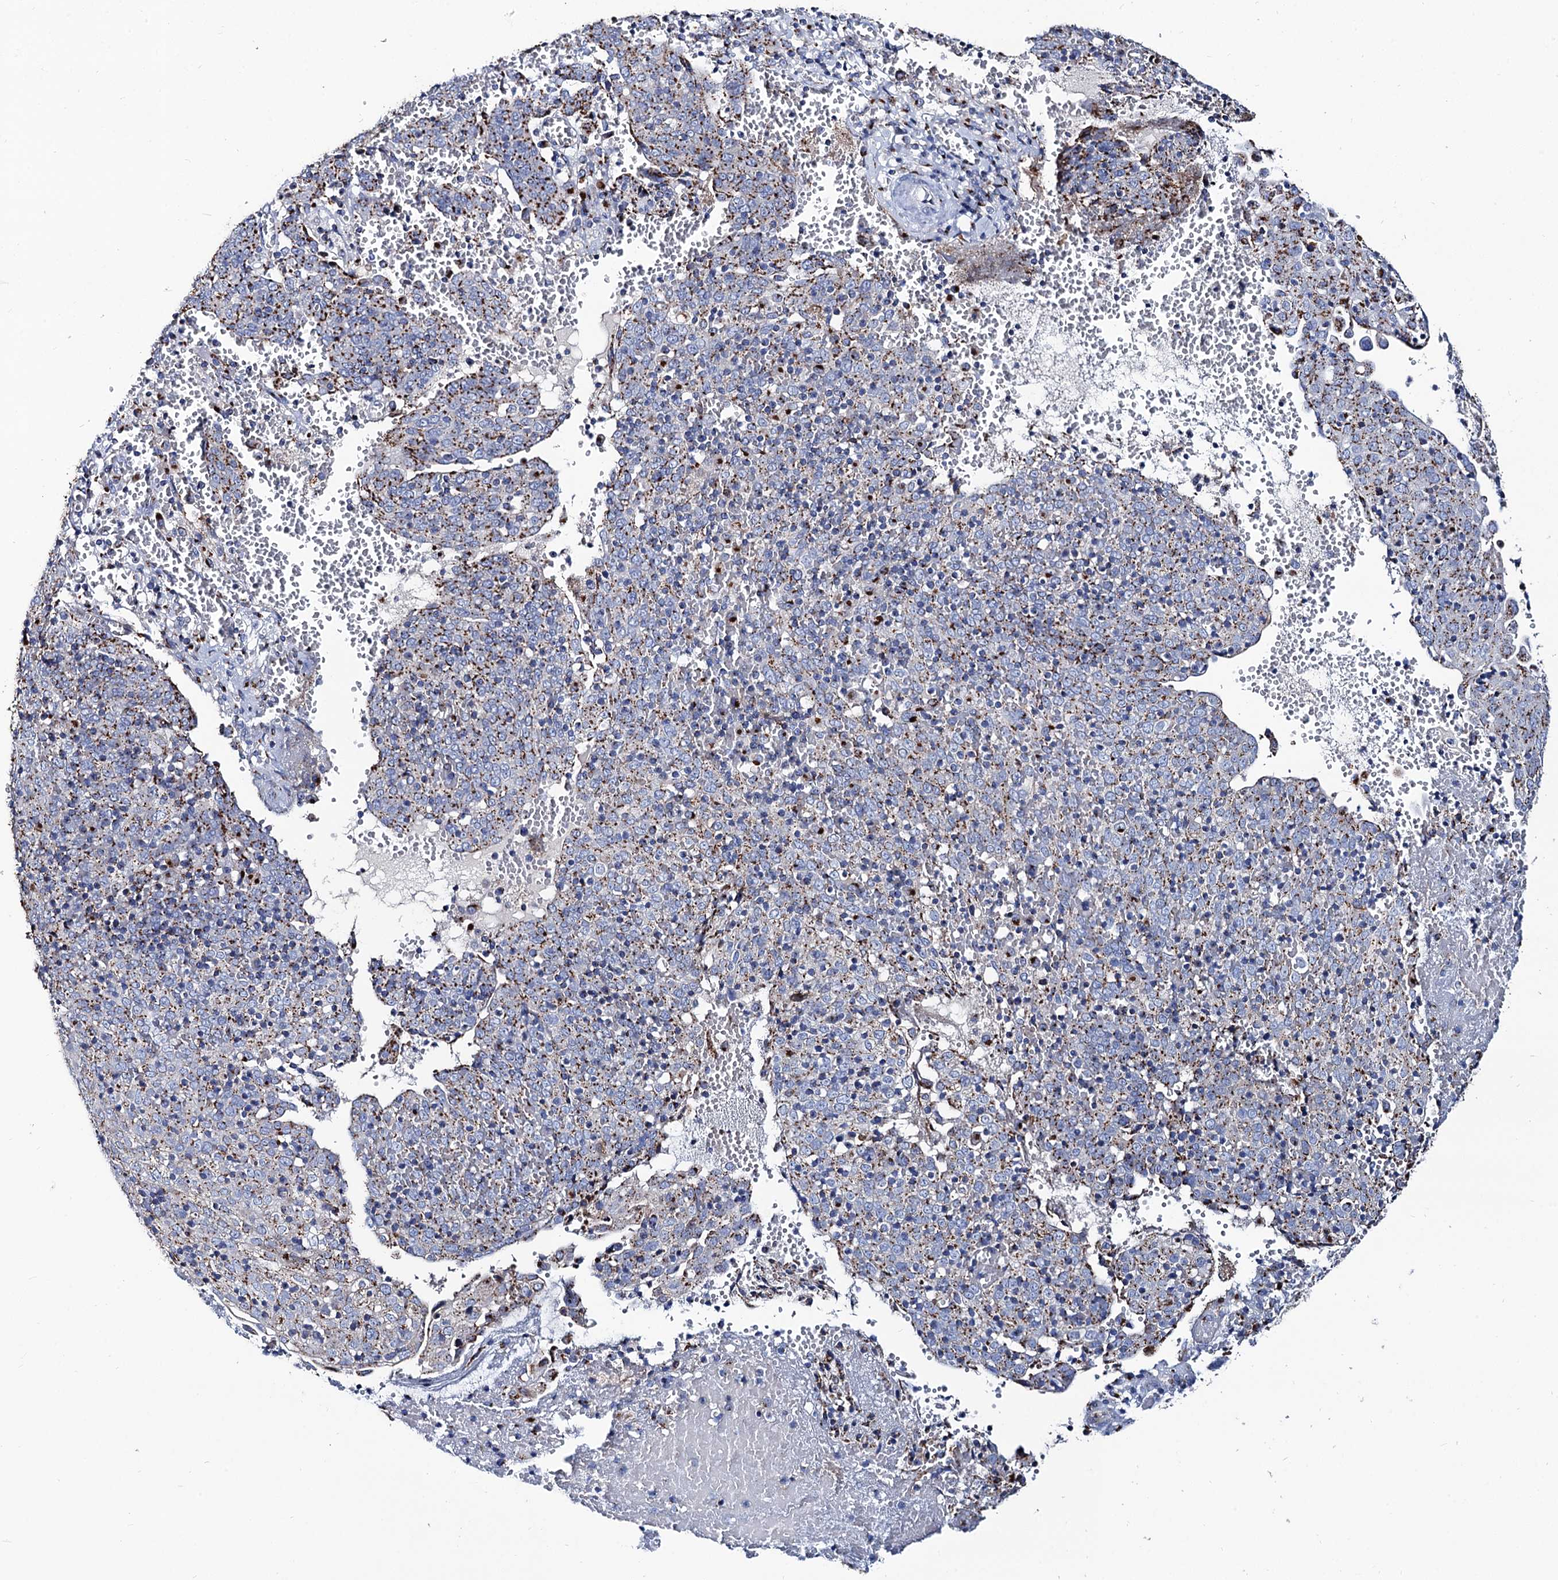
{"staining": {"intensity": "strong", "quantity": "25%-75%", "location": "cytoplasmic/membranous"}, "tissue": "cervical cancer", "cell_type": "Tumor cells", "image_type": "cancer", "snomed": [{"axis": "morphology", "description": "Squamous cell carcinoma, NOS"}, {"axis": "topography", "description": "Cervix"}], "caption": "Immunohistochemical staining of human cervical cancer (squamous cell carcinoma) shows high levels of strong cytoplasmic/membranous positivity in approximately 25%-75% of tumor cells.", "gene": "TM9SF3", "patient": {"sex": "female", "age": 67}}